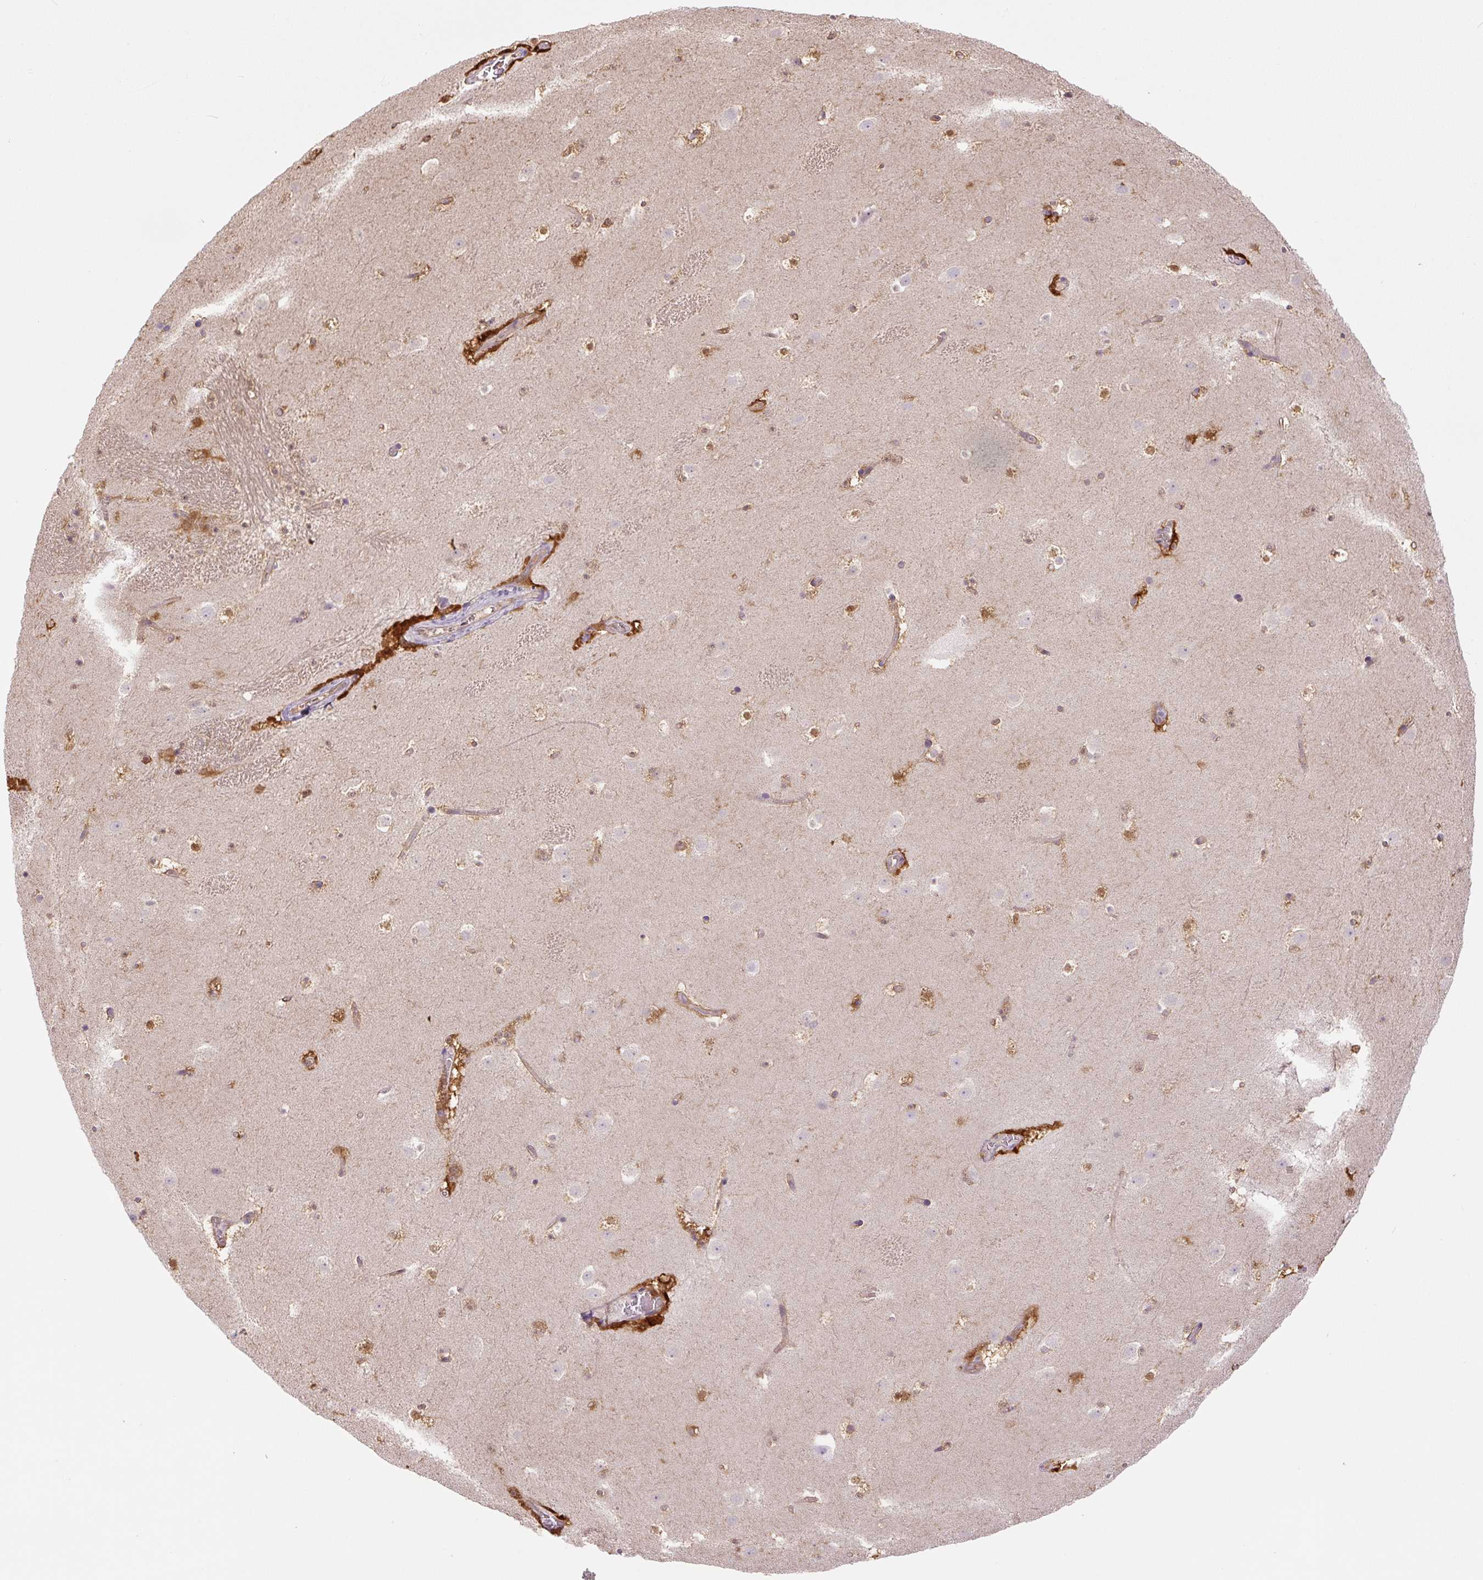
{"staining": {"intensity": "moderate", "quantity": "<25%", "location": "cytoplasmic/membranous,nuclear"}, "tissue": "caudate", "cell_type": "Glial cells", "image_type": "normal", "snomed": [{"axis": "morphology", "description": "Normal tissue, NOS"}, {"axis": "topography", "description": "Lateral ventricle wall"}], "caption": "High-magnification brightfield microscopy of normal caudate stained with DAB (brown) and counterstained with hematoxylin (blue). glial cells exhibit moderate cytoplasmic/membranous,nuclear staining is present in approximately<25% of cells. (IHC, brightfield microscopy, high magnification).", "gene": "SPSB2", "patient": {"sex": "male", "age": 37}}